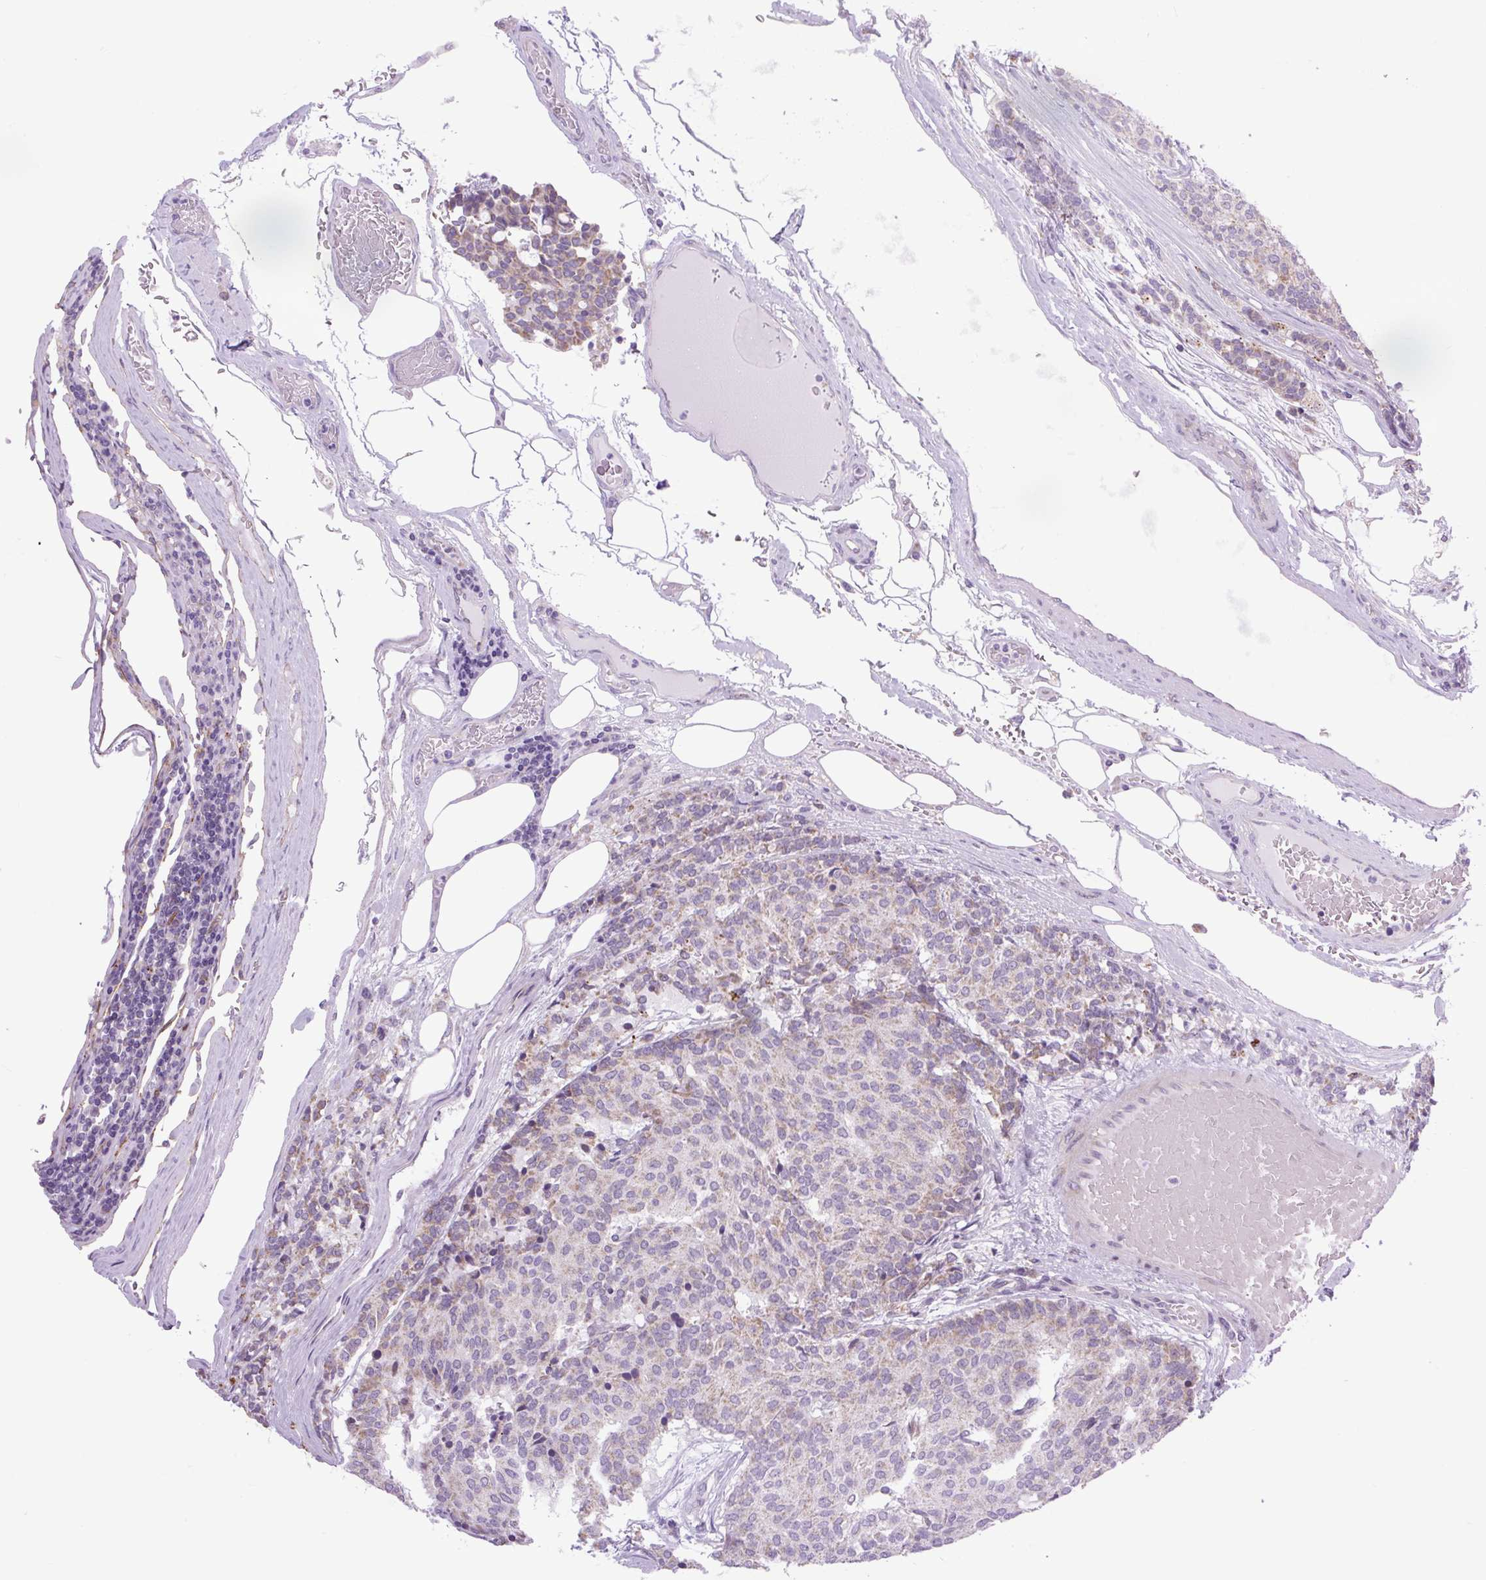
{"staining": {"intensity": "weak", "quantity": "<25%", "location": "cytoplasmic/membranous"}, "tissue": "carcinoid", "cell_type": "Tumor cells", "image_type": "cancer", "snomed": [{"axis": "morphology", "description": "Carcinoid, malignant, NOS"}, {"axis": "topography", "description": "Pancreas"}], "caption": "The micrograph shows no significant staining in tumor cells of carcinoid (malignant). Brightfield microscopy of immunohistochemistry stained with DAB (3,3'-diaminobenzidine) (brown) and hematoxylin (blue), captured at high magnification.", "gene": "RNASE10", "patient": {"sex": "female", "age": 54}}